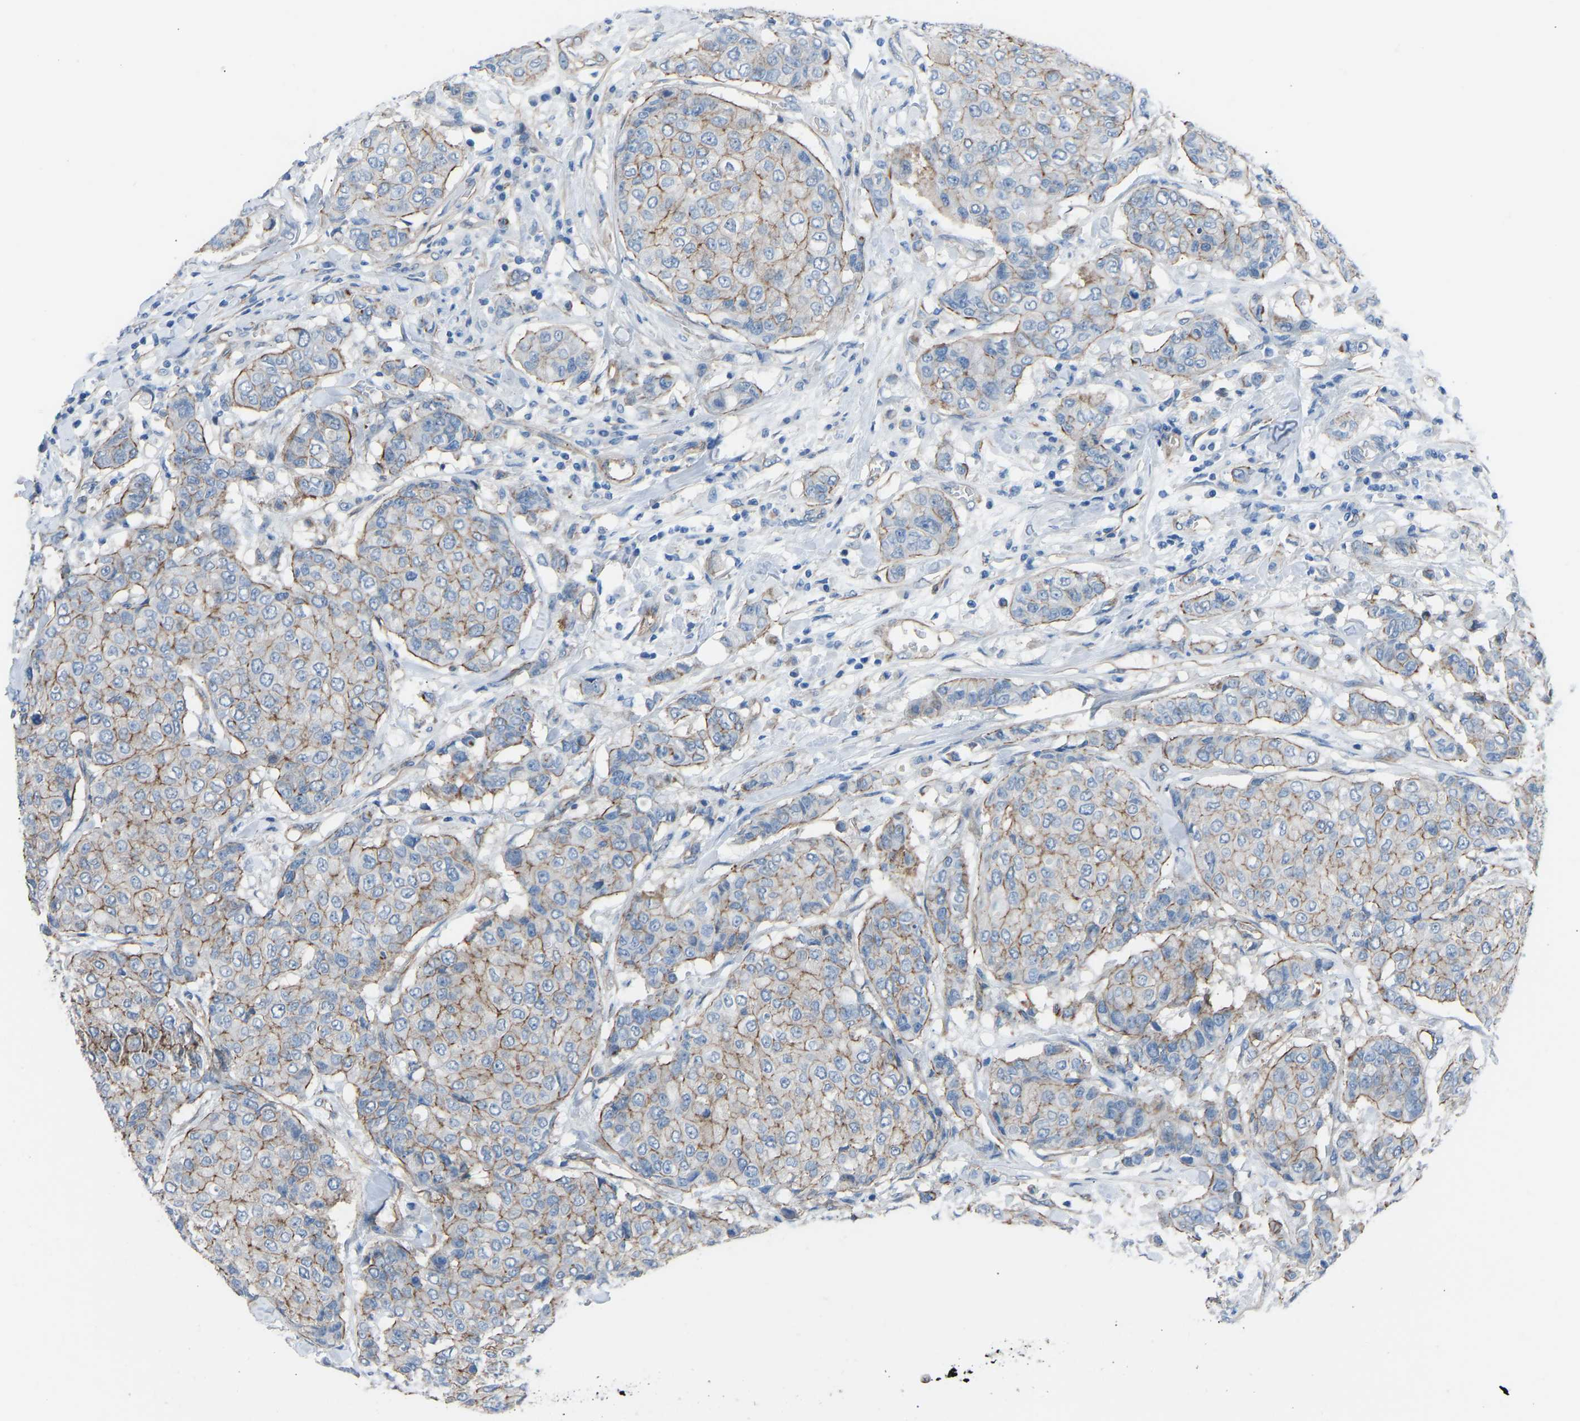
{"staining": {"intensity": "moderate", "quantity": "25%-75%", "location": "cytoplasmic/membranous"}, "tissue": "breast cancer", "cell_type": "Tumor cells", "image_type": "cancer", "snomed": [{"axis": "morphology", "description": "Duct carcinoma"}, {"axis": "topography", "description": "Breast"}], "caption": "Breast cancer (invasive ductal carcinoma) stained with a protein marker shows moderate staining in tumor cells.", "gene": "MYH10", "patient": {"sex": "female", "age": 27}}